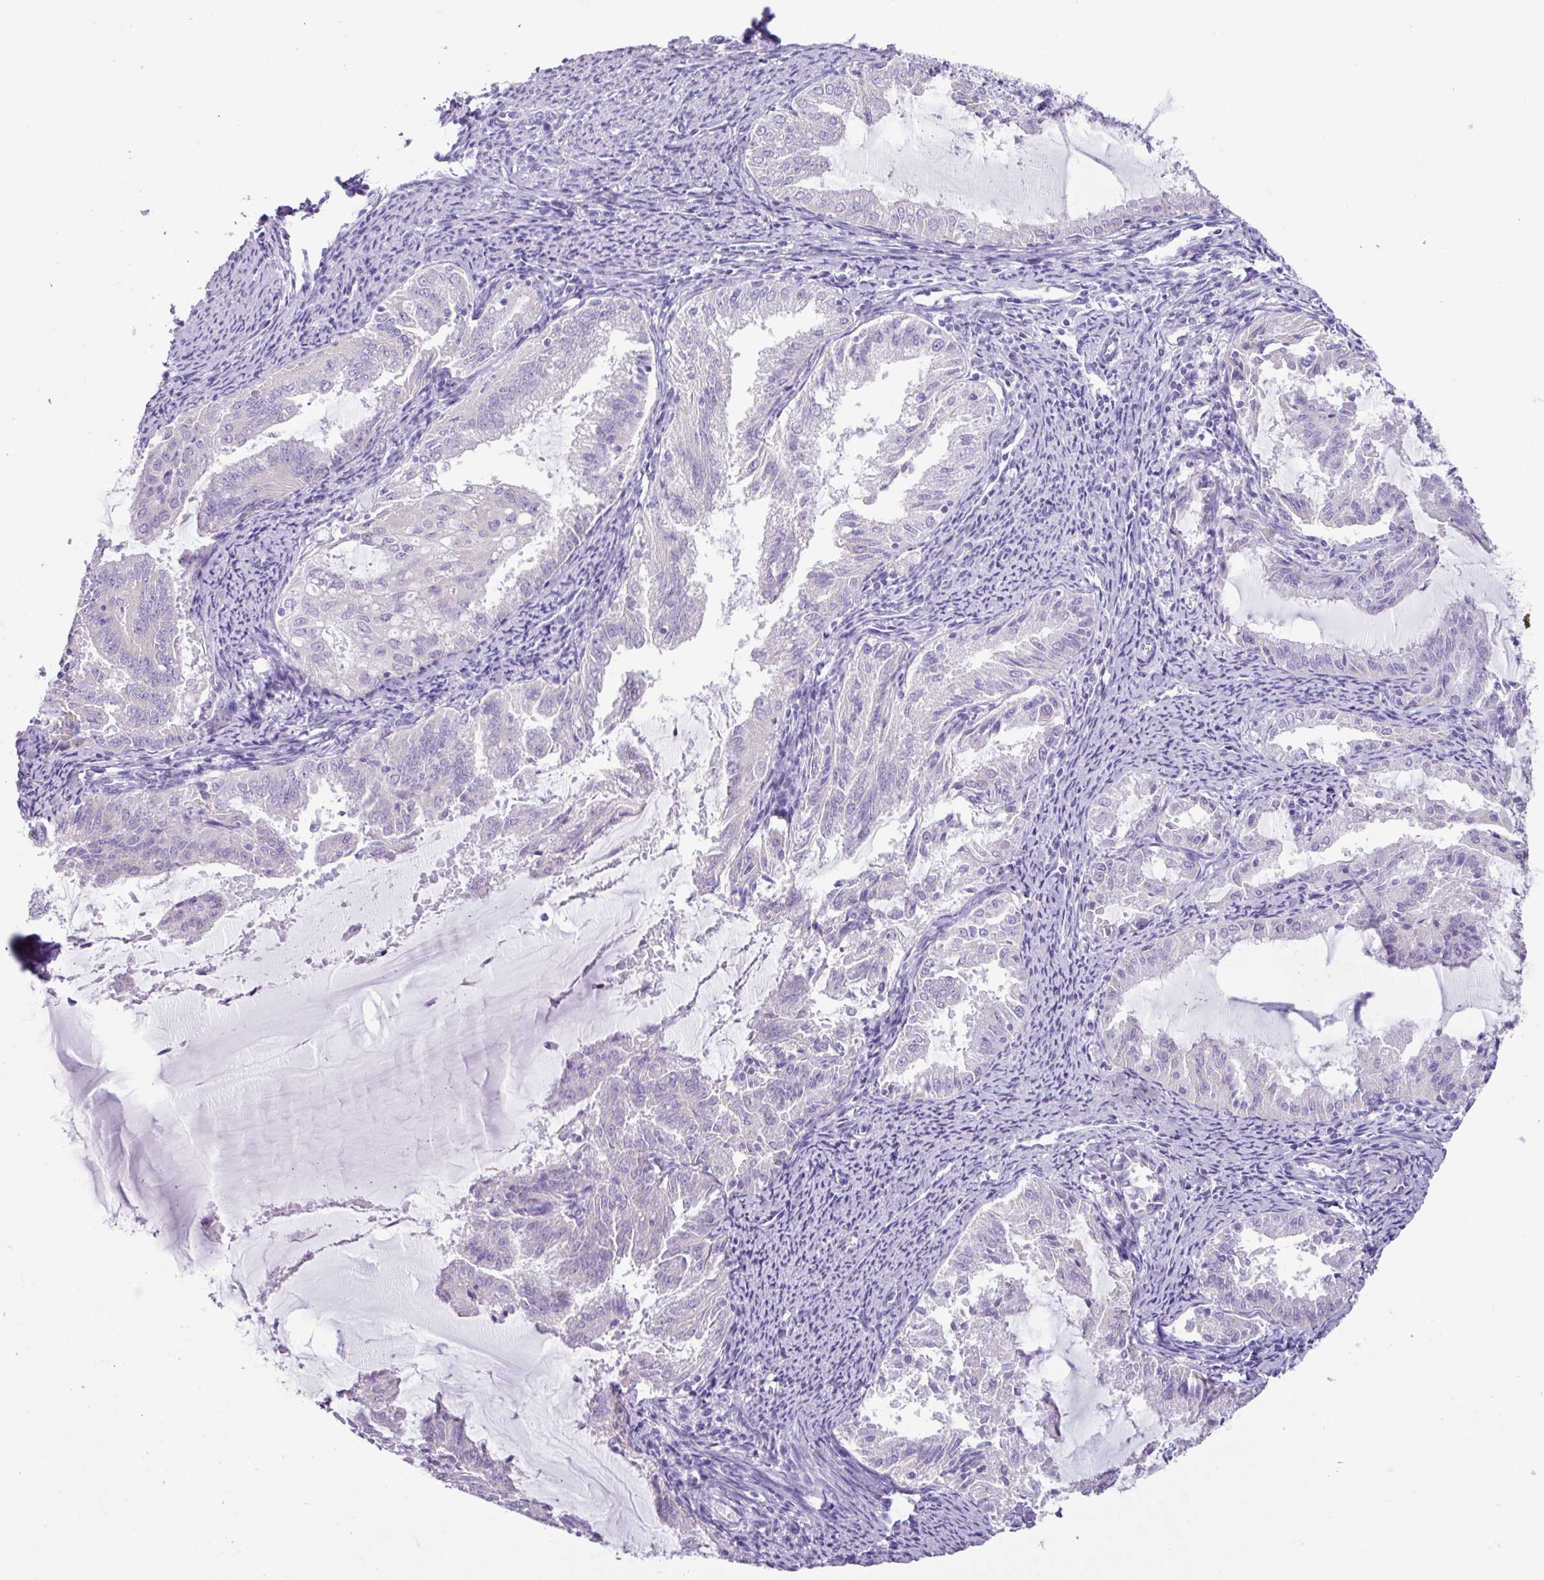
{"staining": {"intensity": "negative", "quantity": "none", "location": "none"}, "tissue": "endometrial cancer", "cell_type": "Tumor cells", "image_type": "cancer", "snomed": [{"axis": "morphology", "description": "Adenocarcinoma, NOS"}, {"axis": "topography", "description": "Endometrium"}], "caption": "Immunohistochemistry image of endometrial adenocarcinoma stained for a protein (brown), which displays no staining in tumor cells.", "gene": "NCCRP1", "patient": {"sex": "female", "age": 70}}